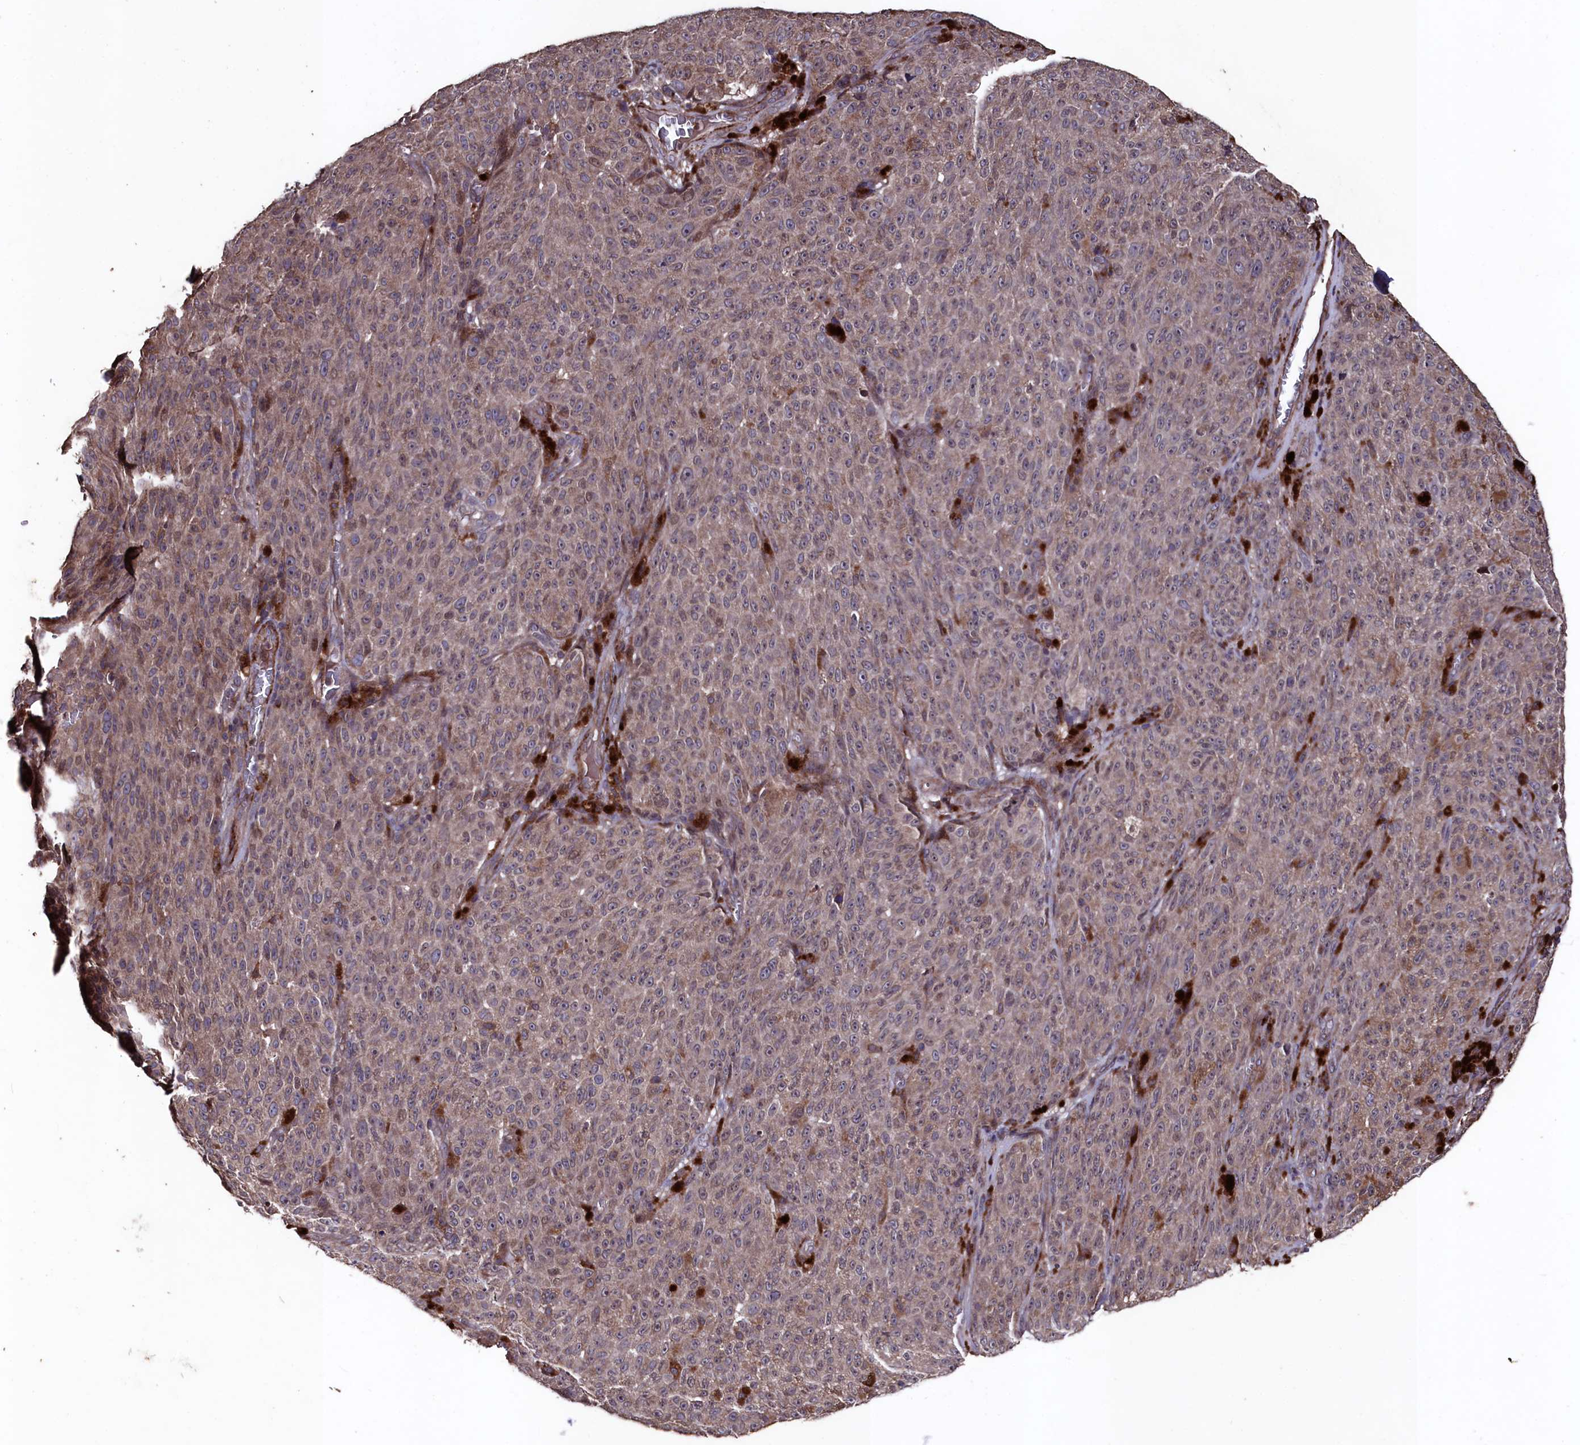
{"staining": {"intensity": "weak", "quantity": "<25%", "location": "cytoplasmic/membranous"}, "tissue": "melanoma", "cell_type": "Tumor cells", "image_type": "cancer", "snomed": [{"axis": "morphology", "description": "Malignant melanoma, NOS"}, {"axis": "topography", "description": "Skin"}], "caption": "Tumor cells are negative for protein expression in human melanoma.", "gene": "MYO1H", "patient": {"sex": "female", "age": 82}}